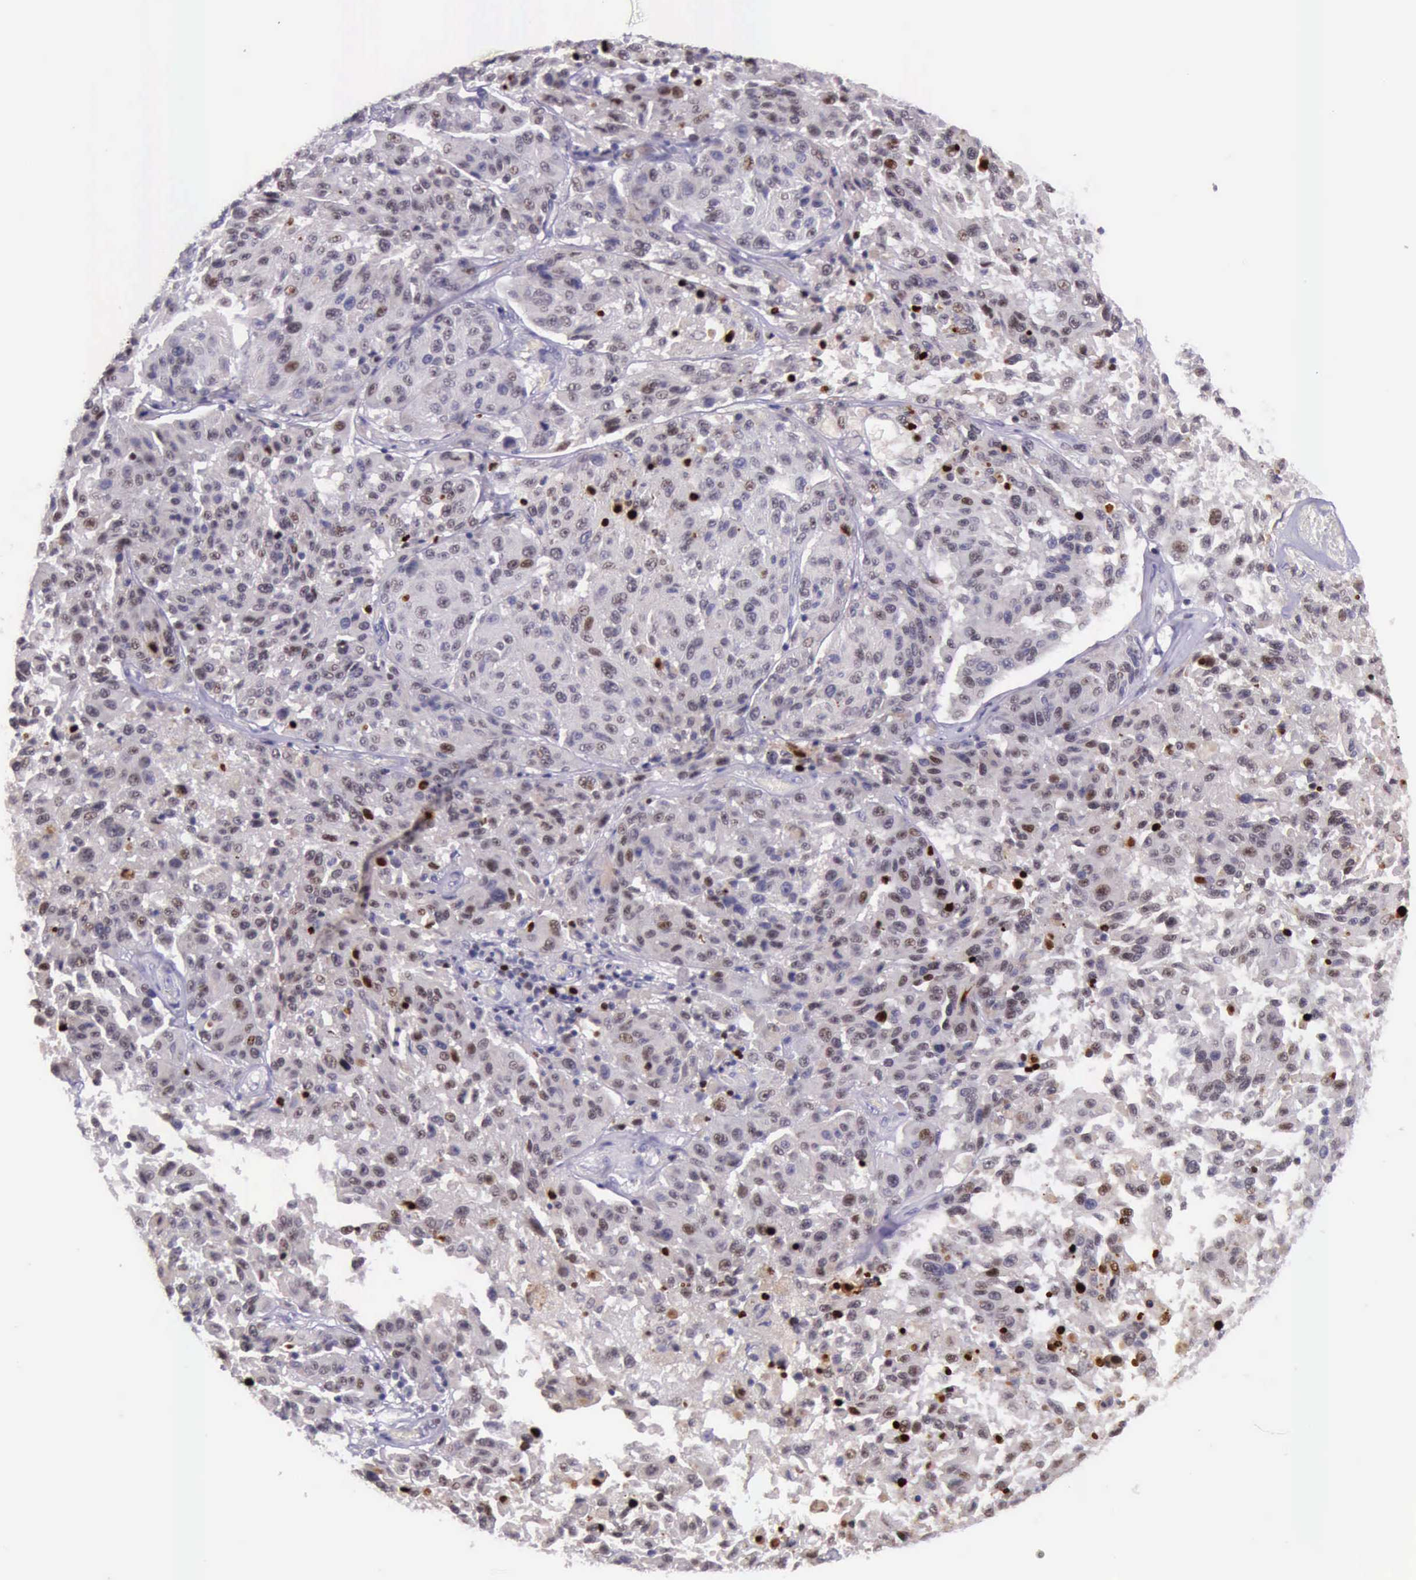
{"staining": {"intensity": "strong", "quantity": "<25%", "location": "nuclear"}, "tissue": "melanoma", "cell_type": "Tumor cells", "image_type": "cancer", "snomed": [{"axis": "morphology", "description": "Malignant melanoma, NOS"}, {"axis": "topography", "description": "Skin"}], "caption": "Malignant melanoma stained with a protein marker reveals strong staining in tumor cells.", "gene": "PARP1", "patient": {"sex": "female", "age": 77}}